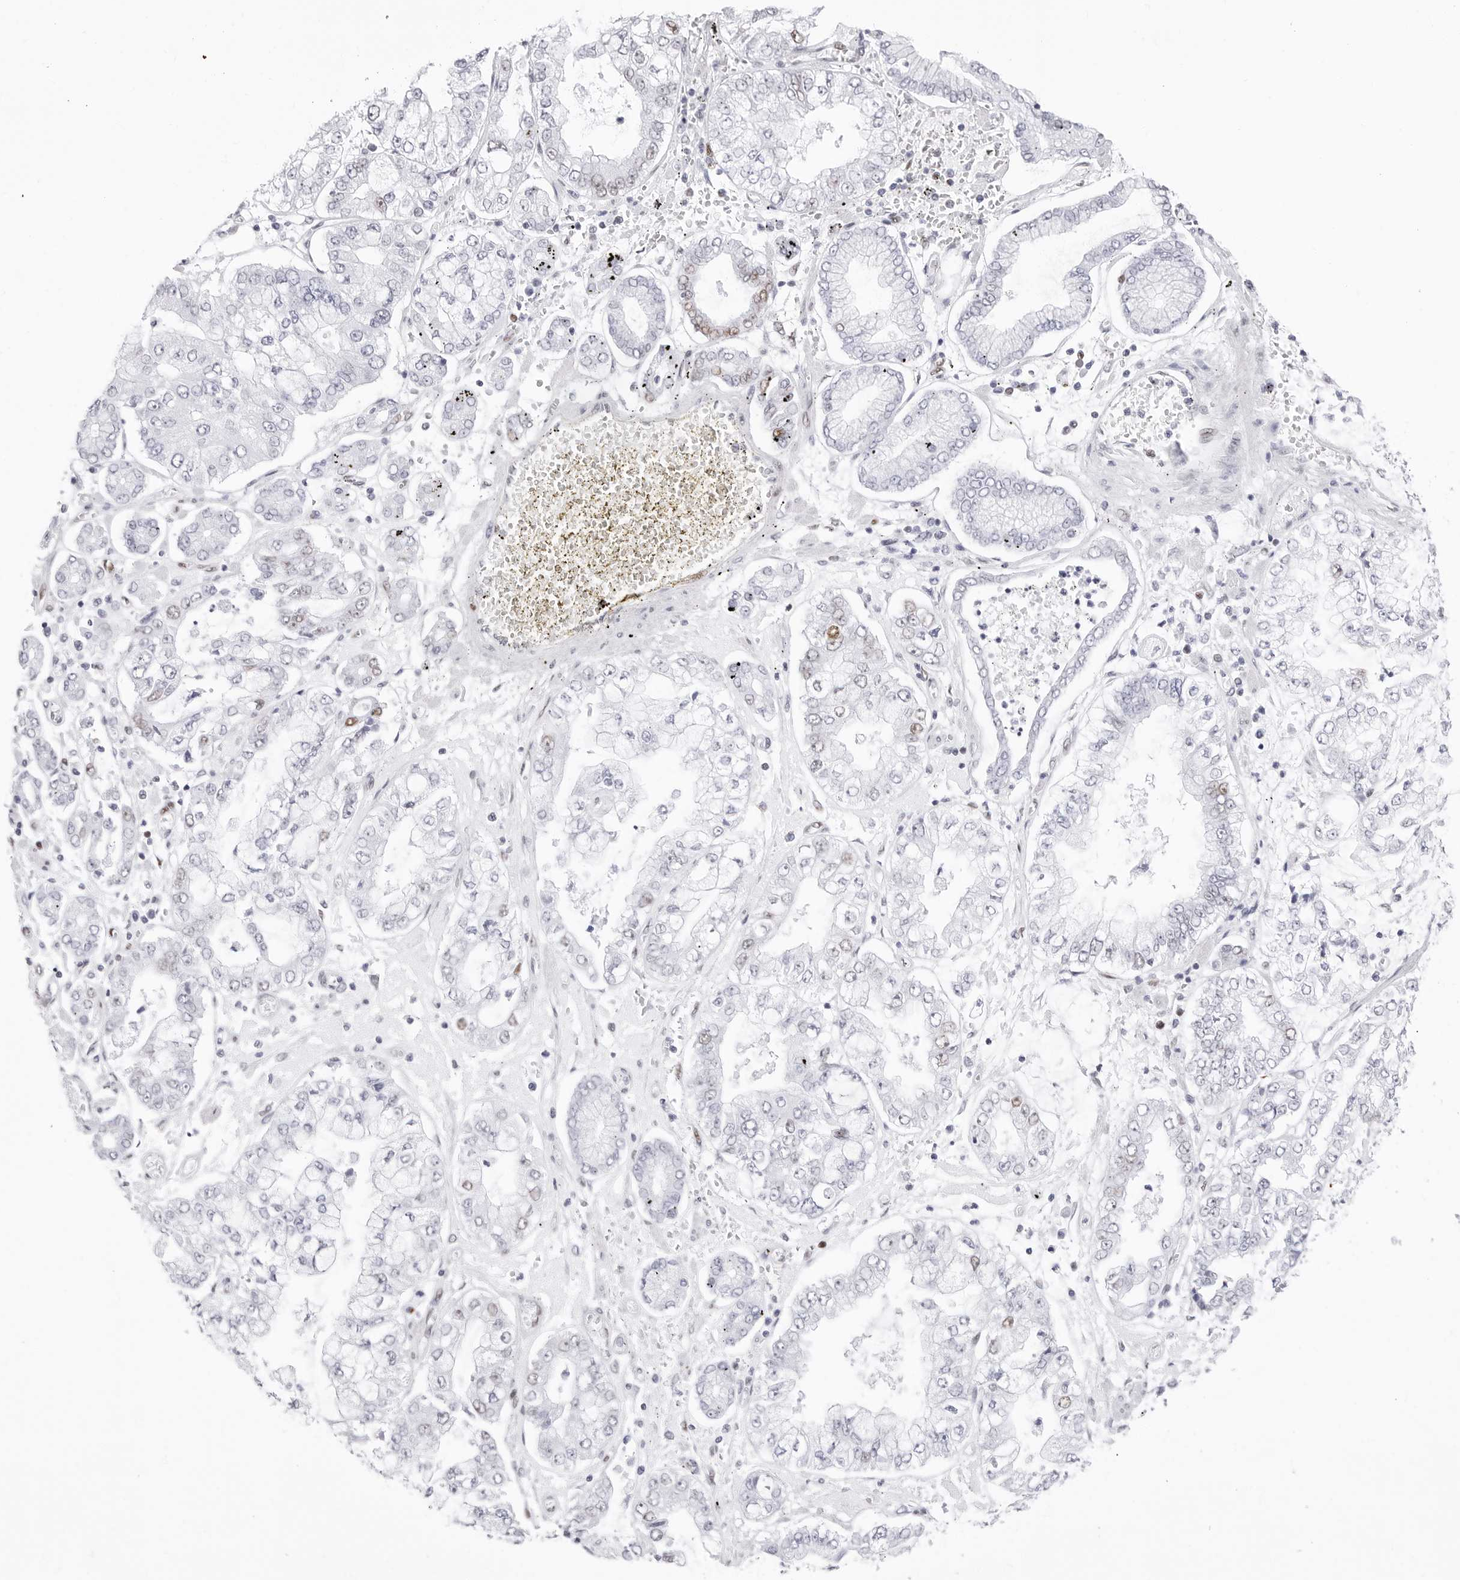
{"staining": {"intensity": "weak", "quantity": "<25%", "location": "nuclear"}, "tissue": "stomach cancer", "cell_type": "Tumor cells", "image_type": "cancer", "snomed": [{"axis": "morphology", "description": "Adenocarcinoma, NOS"}, {"axis": "topography", "description": "Stomach"}], "caption": "DAB (3,3'-diaminobenzidine) immunohistochemical staining of stomach adenocarcinoma displays no significant positivity in tumor cells.", "gene": "NASP", "patient": {"sex": "male", "age": 76}}